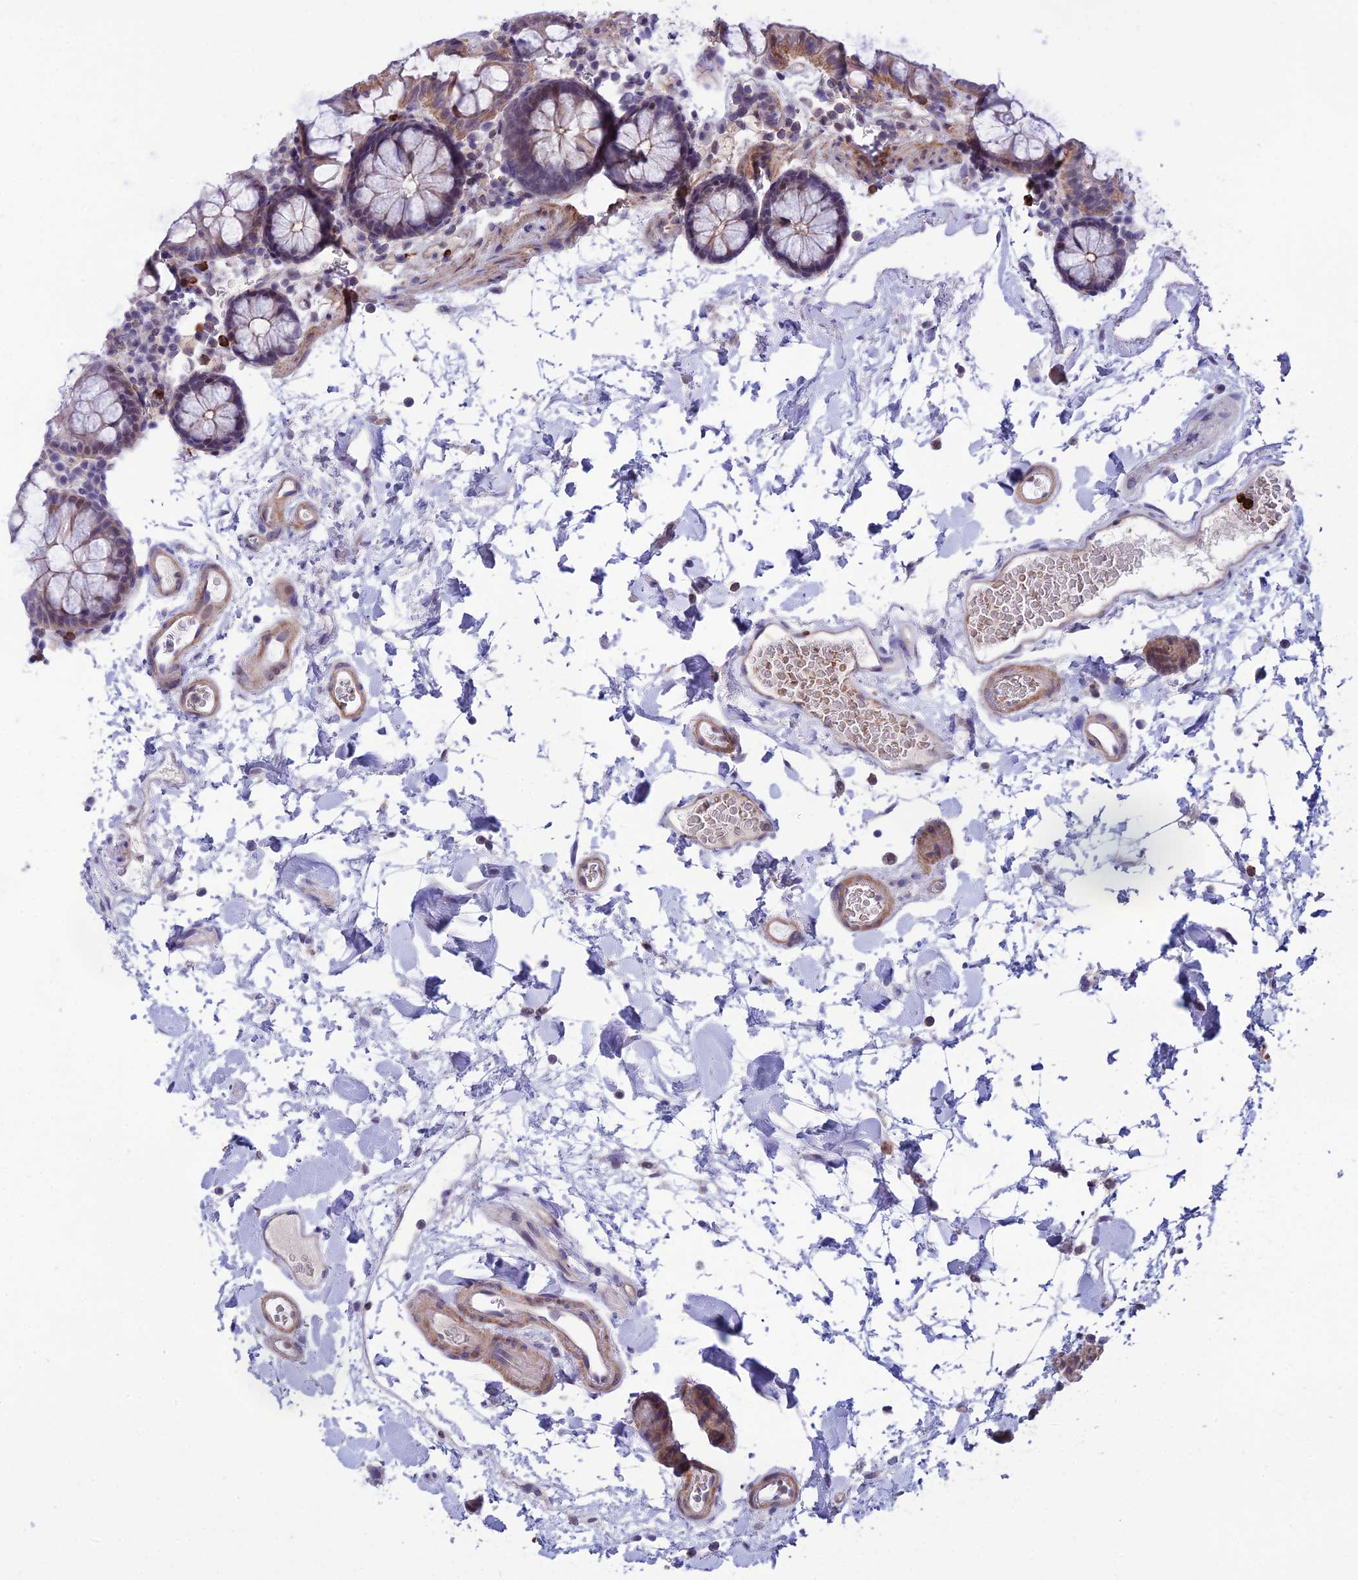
{"staining": {"intensity": "weak", "quantity": ">75%", "location": "cytoplasmic/membranous"}, "tissue": "colon", "cell_type": "Endothelial cells", "image_type": "normal", "snomed": [{"axis": "morphology", "description": "Normal tissue, NOS"}, {"axis": "topography", "description": "Colon"}], "caption": "Weak cytoplasmic/membranous protein staining is seen in about >75% of endothelial cells in colon.", "gene": "COL6A6", "patient": {"sex": "male", "age": 75}}